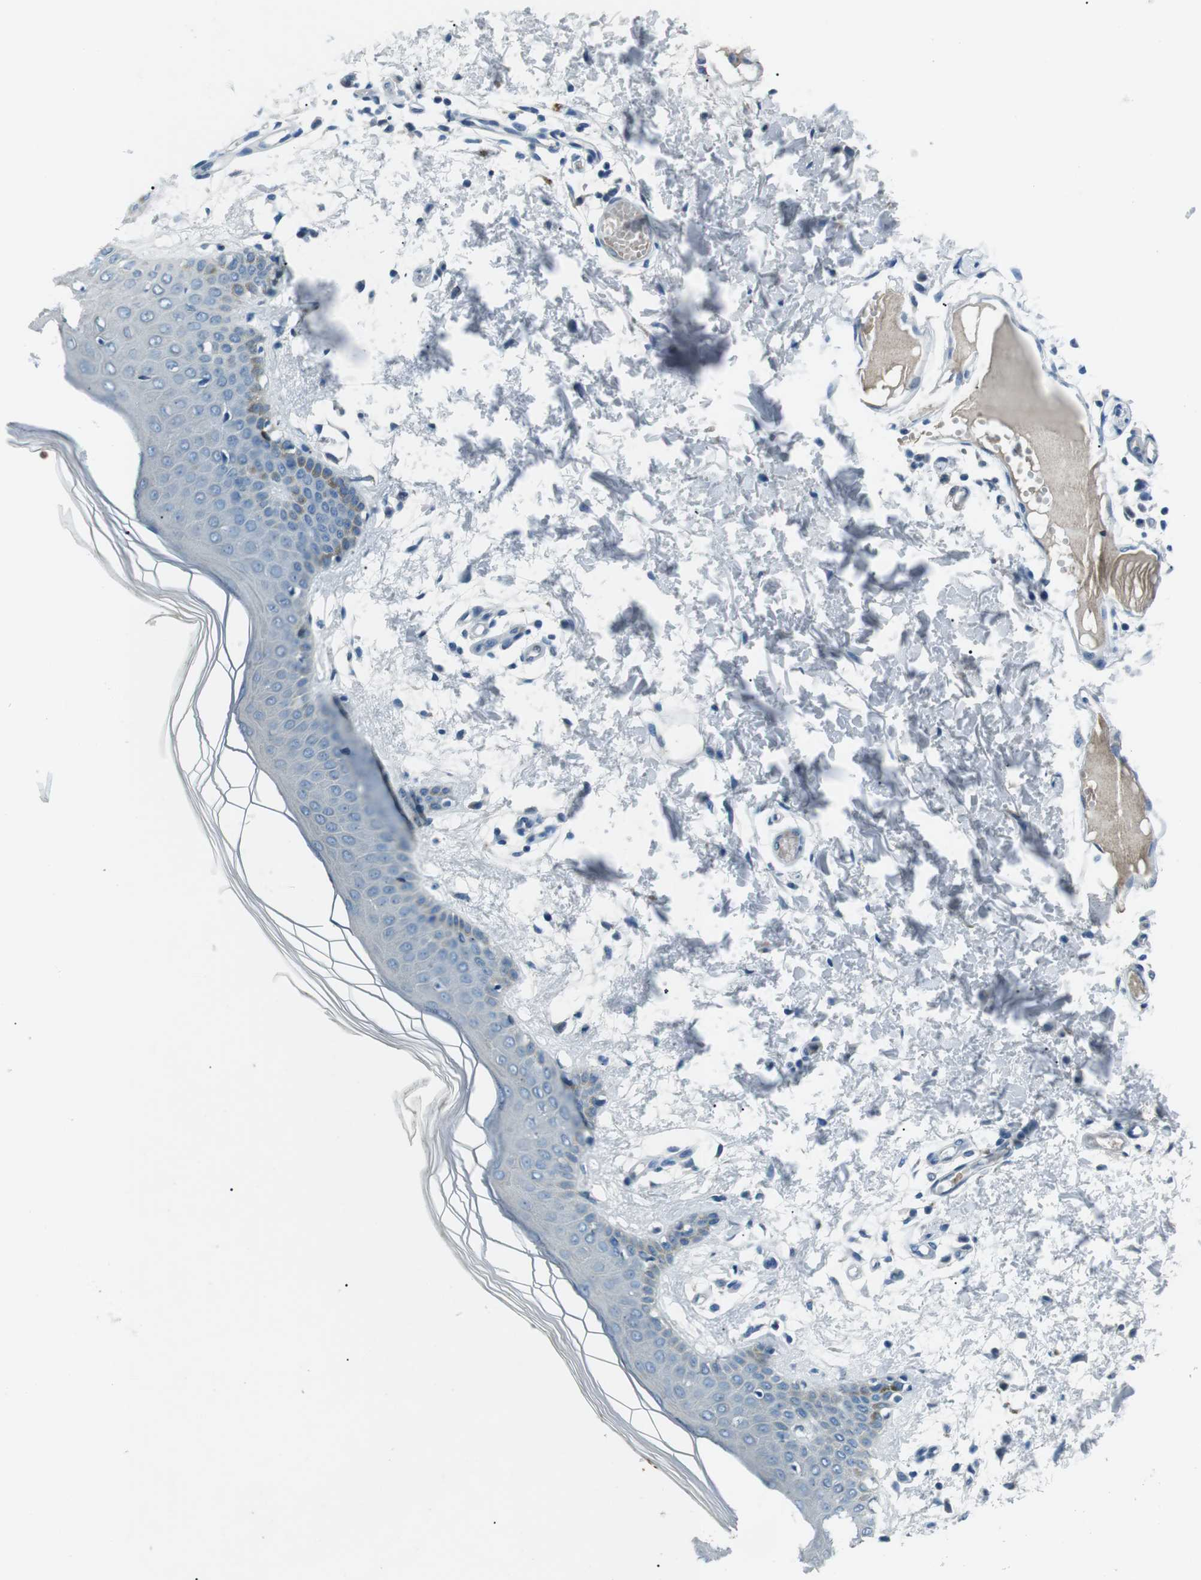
{"staining": {"intensity": "negative", "quantity": "none", "location": "none"}, "tissue": "skin", "cell_type": "Fibroblasts", "image_type": "normal", "snomed": [{"axis": "morphology", "description": "Normal tissue, NOS"}, {"axis": "topography", "description": "Skin"}], "caption": "The photomicrograph exhibits no staining of fibroblasts in normal skin.", "gene": "ST6GAL1", "patient": {"sex": "male", "age": 53}}